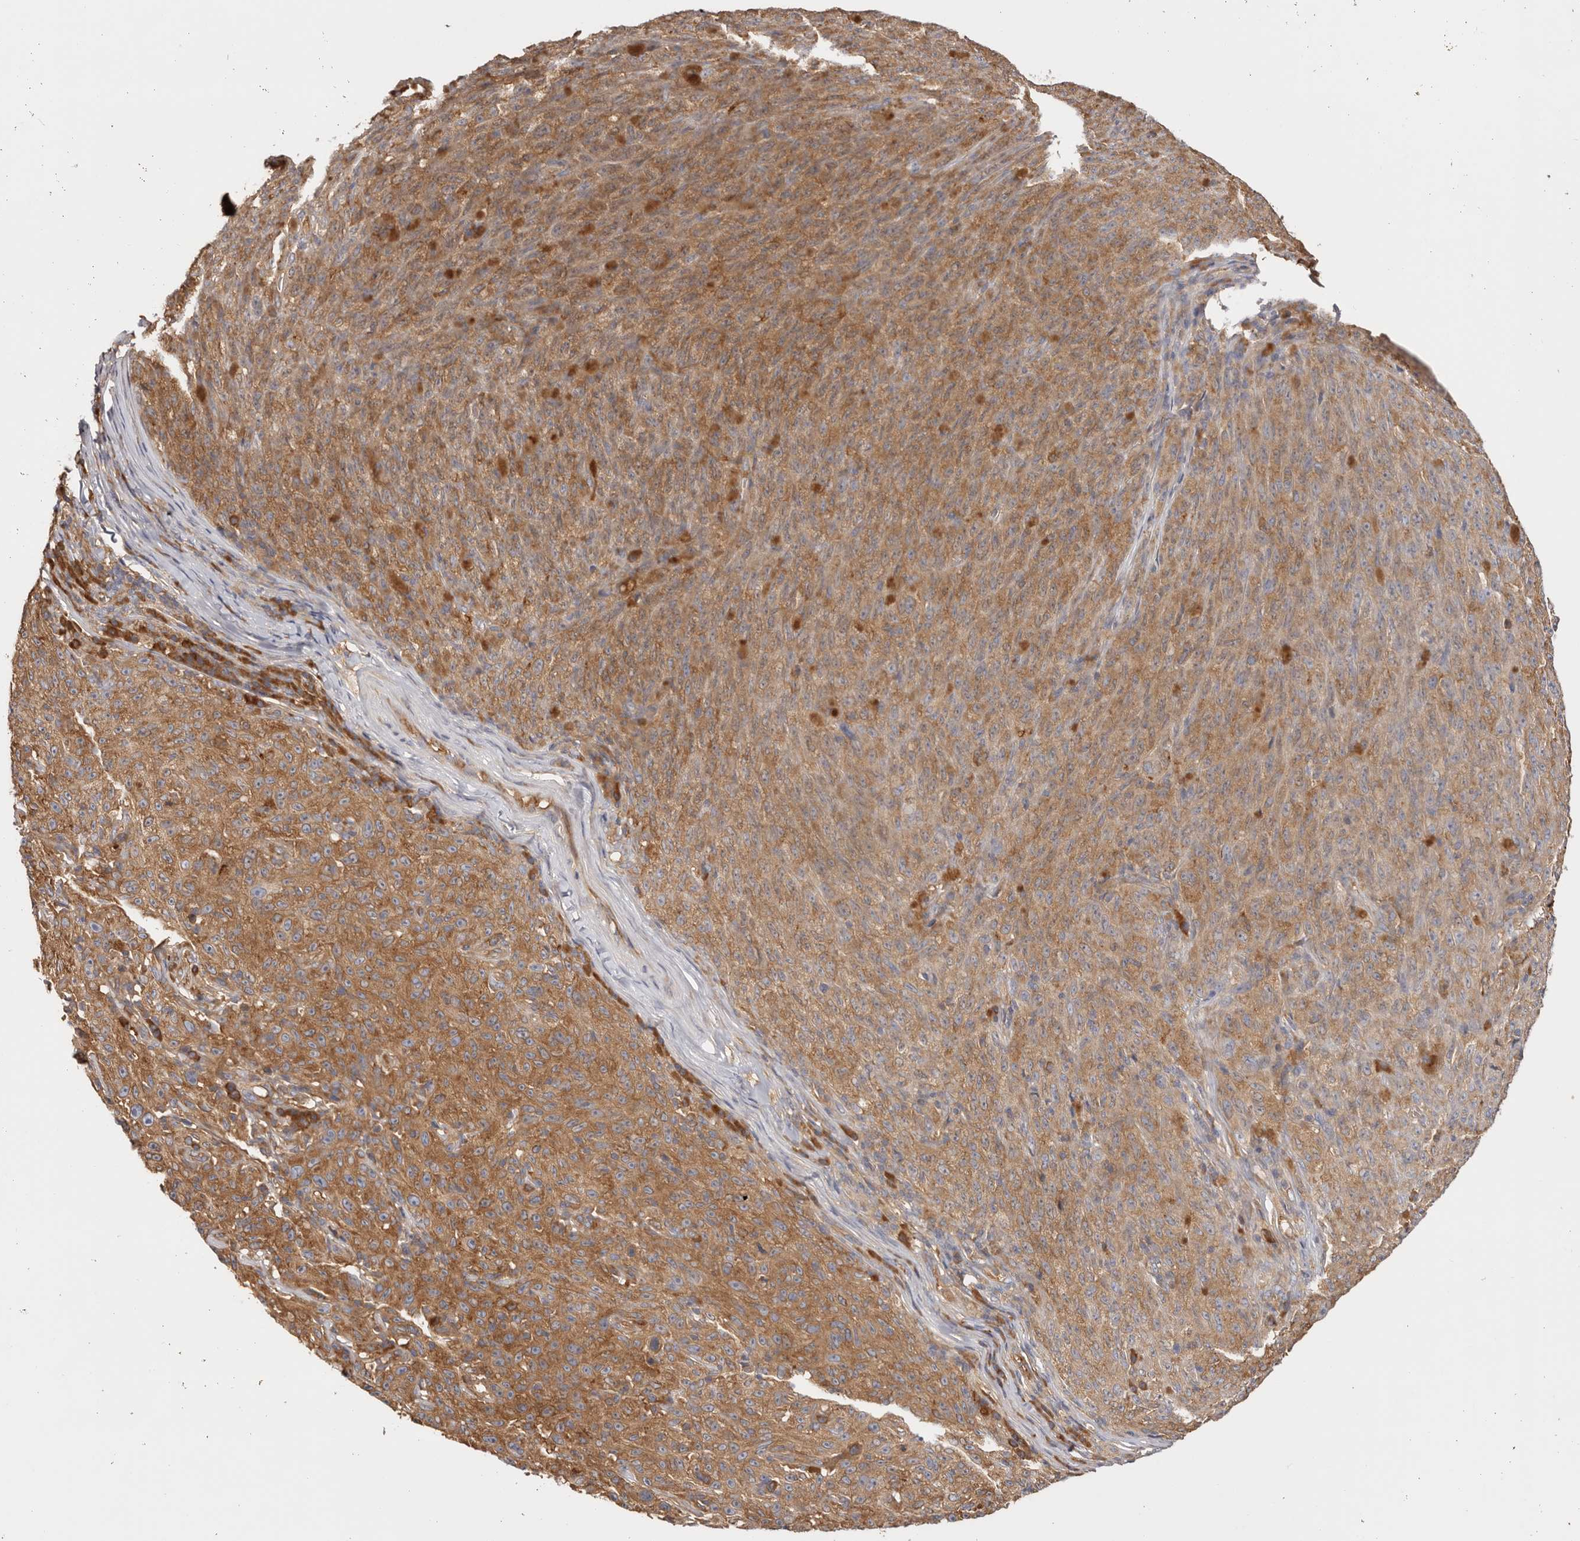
{"staining": {"intensity": "moderate", "quantity": ">75%", "location": "cytoplasmic/membranous"}, "tissue": "melanoma", "cell_type": "Tumor cells", "image_type": "cancer", "snomed": [{"axis": "morphology", "description": "Malignant melanoma, NOS"}, {"axis": "topography", "description": "Skin"}], "caption": "Immunohistochemistry (IHC) staining of melanoma, which demonstrates medium levels of moderate cytoplasmic/membranous expression in approximately >75% of tumor cells indicating moderate cytoplasmic/membranous protein expression. The staining was performed using DAB (3,3'-diaminobenzidine) (brown) for protein detection and nuclei were counterstained in hematoxylin (blue).", "gene": "EPRS1", "patient": {"sex": "female", "age": 82}}